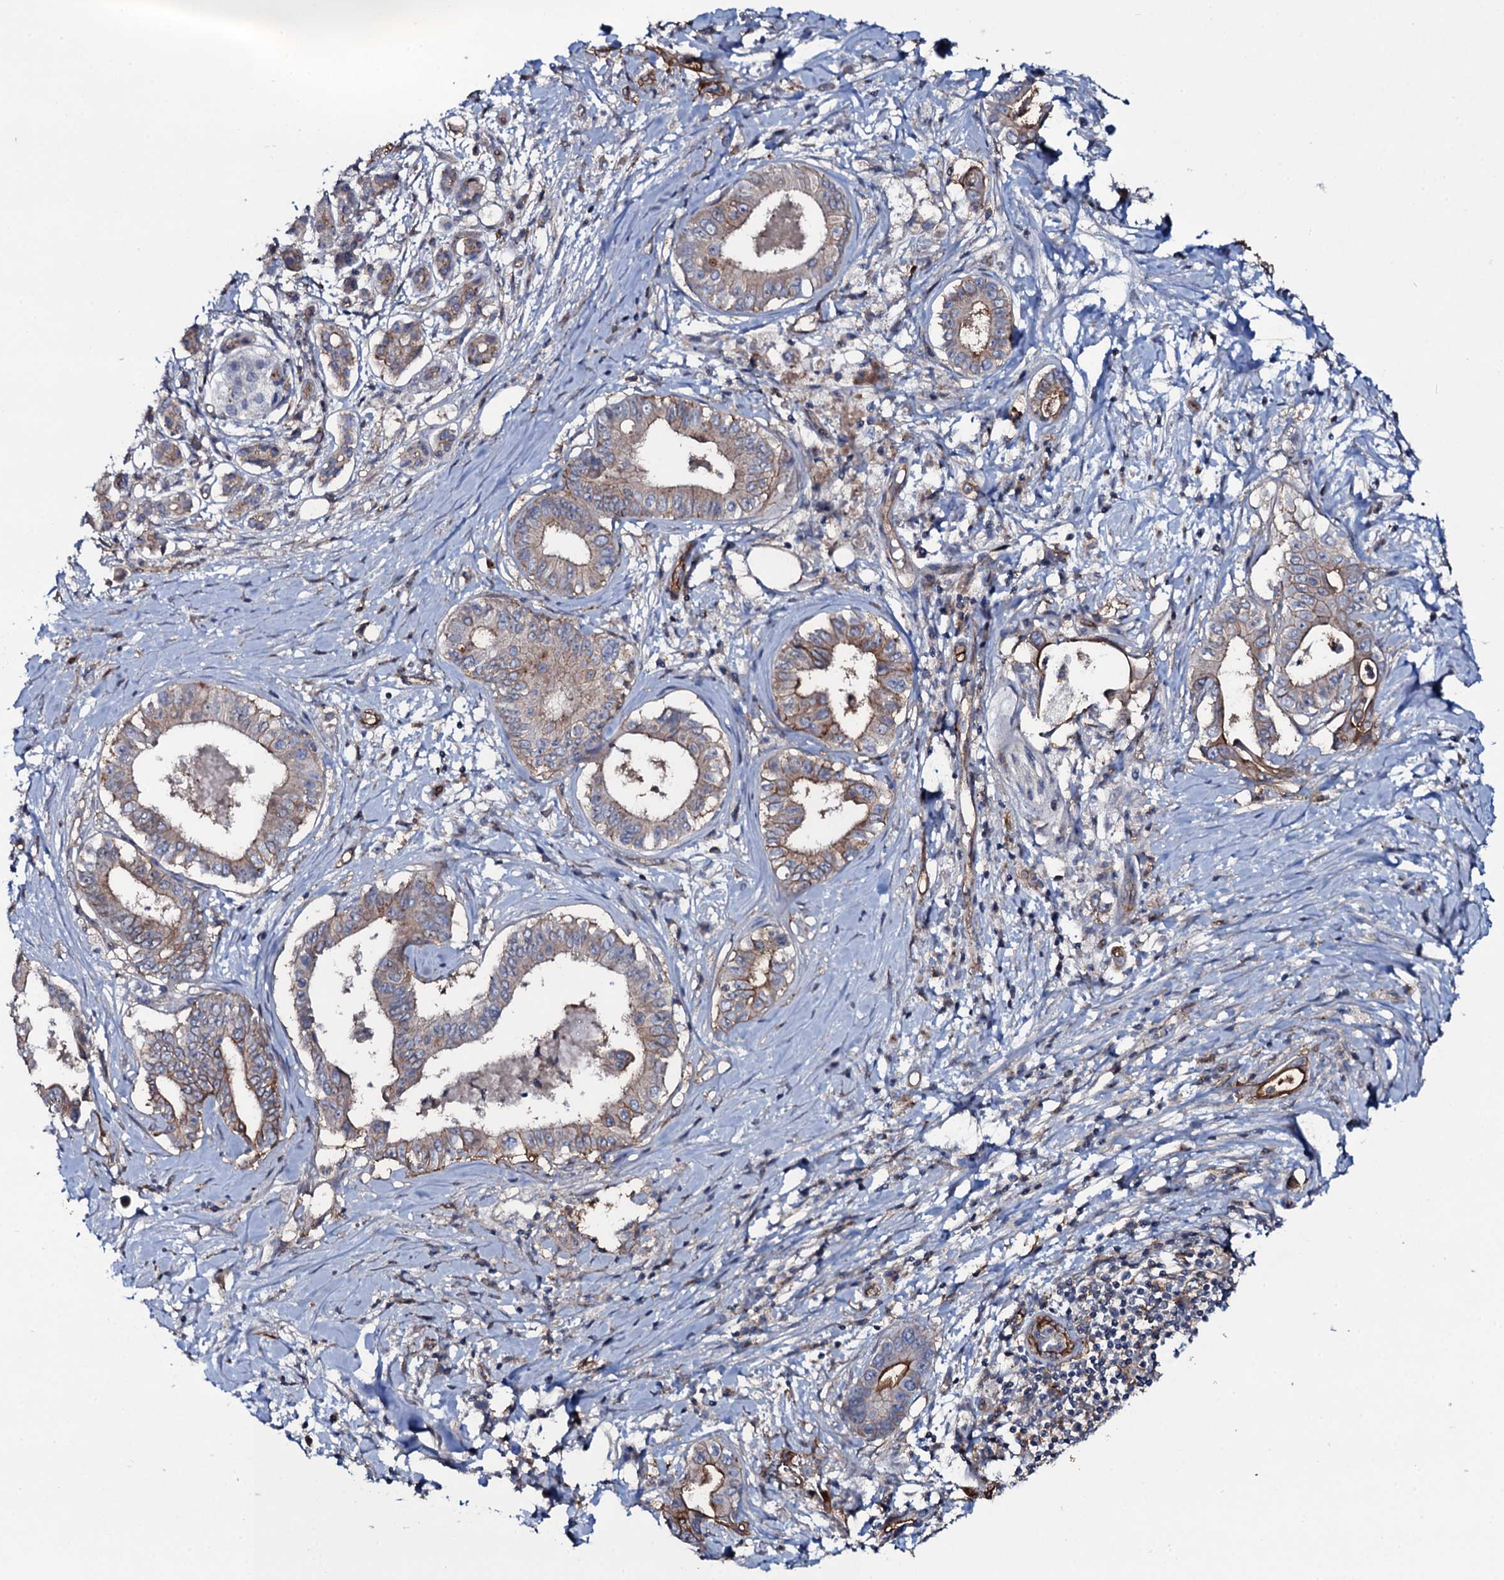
{"staining": {"intensity": "moderate", "quantity": ">75%", "location": "cytoplasmic/membranous"}, "tissue": "pancreatic cancer", "cell_type": "Tumor cells", "image_type": "cancer", "snomed": [{"axis": "morphology", "description": "Adenocarcinoma, NOS"}, {"axis": "topography", "description": "Pancreas"}], "caption": "This photomicrograph exhibits pancreatic cancer (adenocarcinoma) stained with immunohistochemistry (IHC) to label a protein in brown. The cytoplasmic/membranous of tumor cells show moderate positivity for the protein. Nuclei are counter-stained blue.", "gene": "SNAP23", "patient": {"sex": "female", "age": 77}}